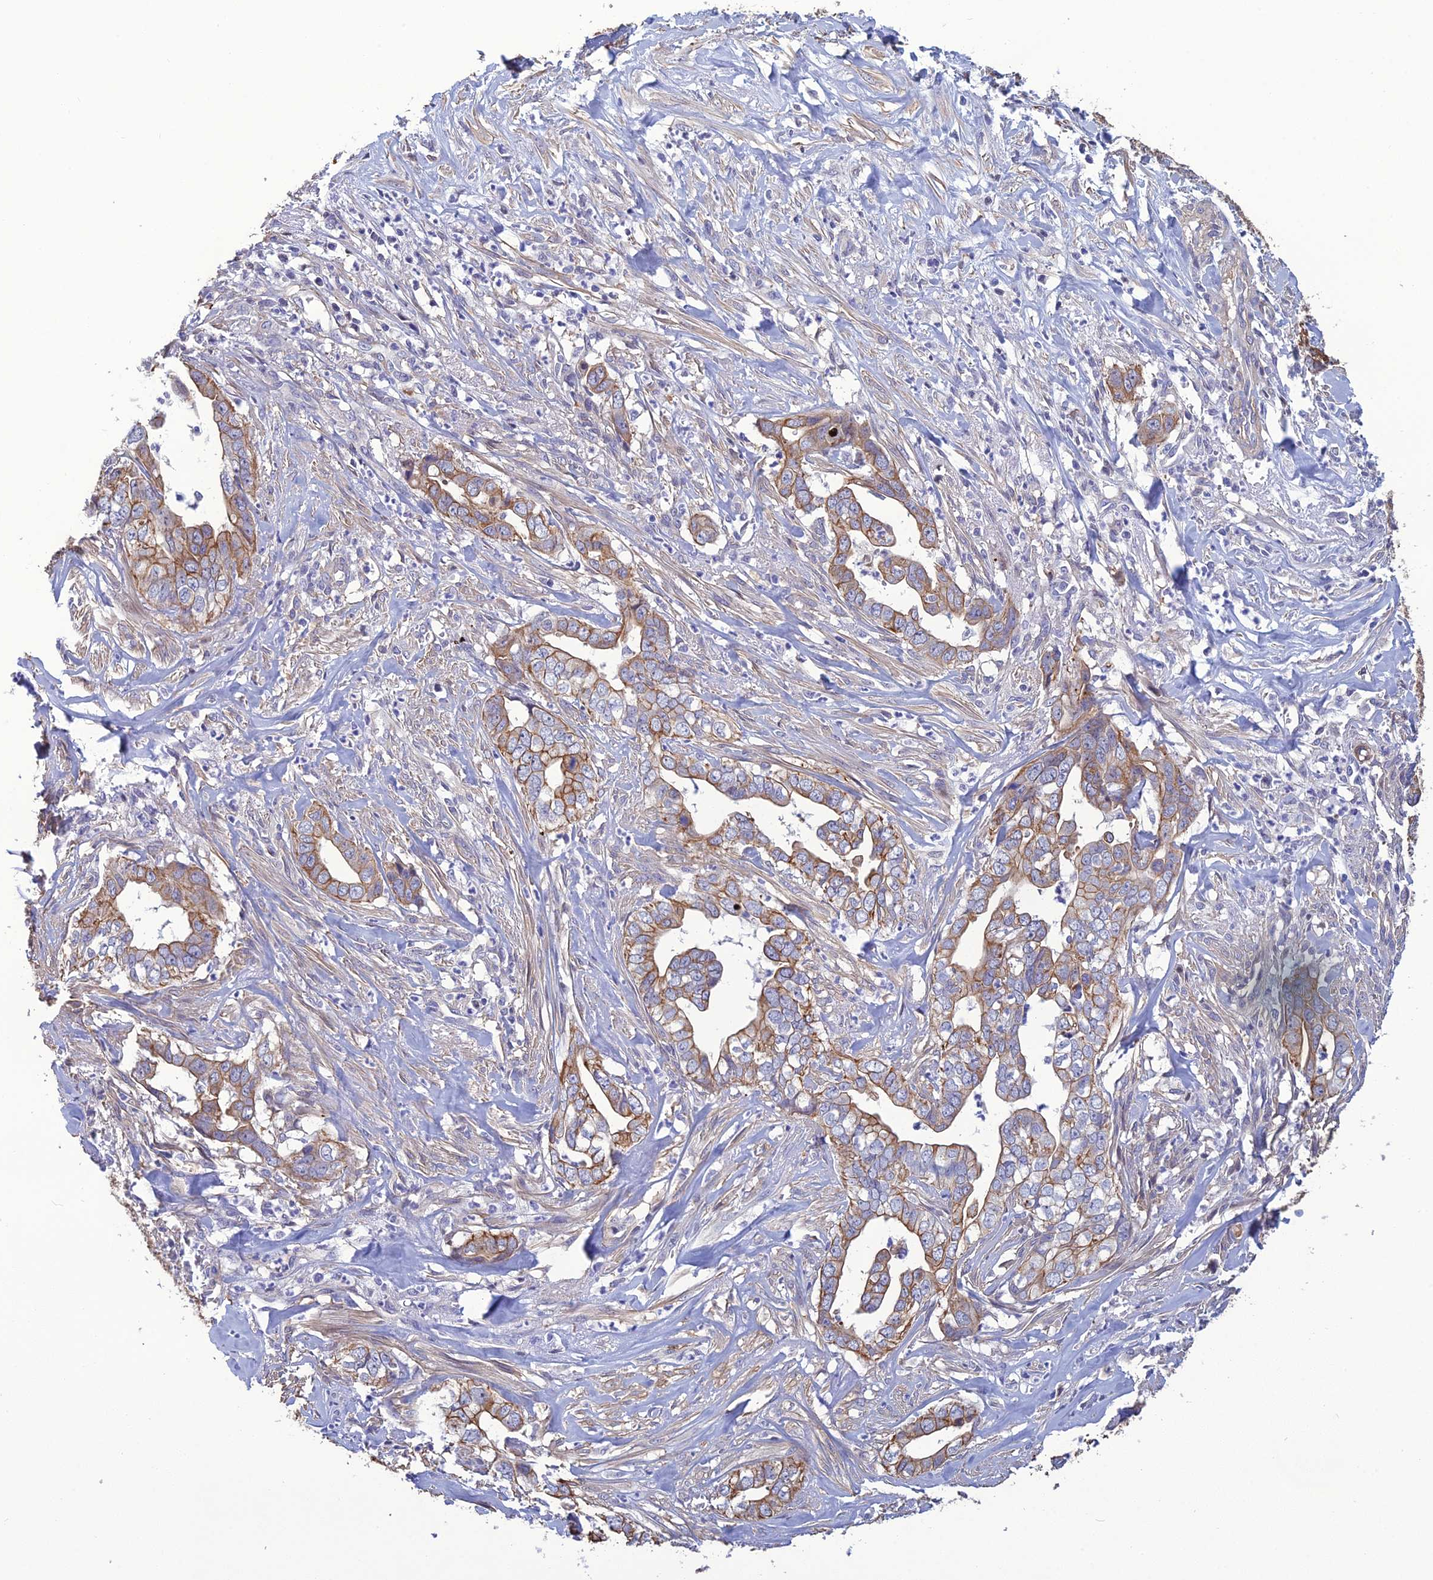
{"staining": {"intensity": "moderate", "quantity": ">75%", "location": "cytoplasmic/membranous"}, "tissue": "liver cancer", "cell_type": "Tumor cells", "image_type": "cancer", "snomed": [{"axis": "morphology", "description": "Cholangiocarcinoma"}, {"axis": "topography", "description": "Liver"}], "caption": "A high-resolution micrograph shows immunohistochemistry staining of liver cancer, which shows moderate cytoplasmic/membranous staining in approximately >75% of tumor cells.", "gene": "LZTS2", "patient": {"sex": "female", "age": 79}}